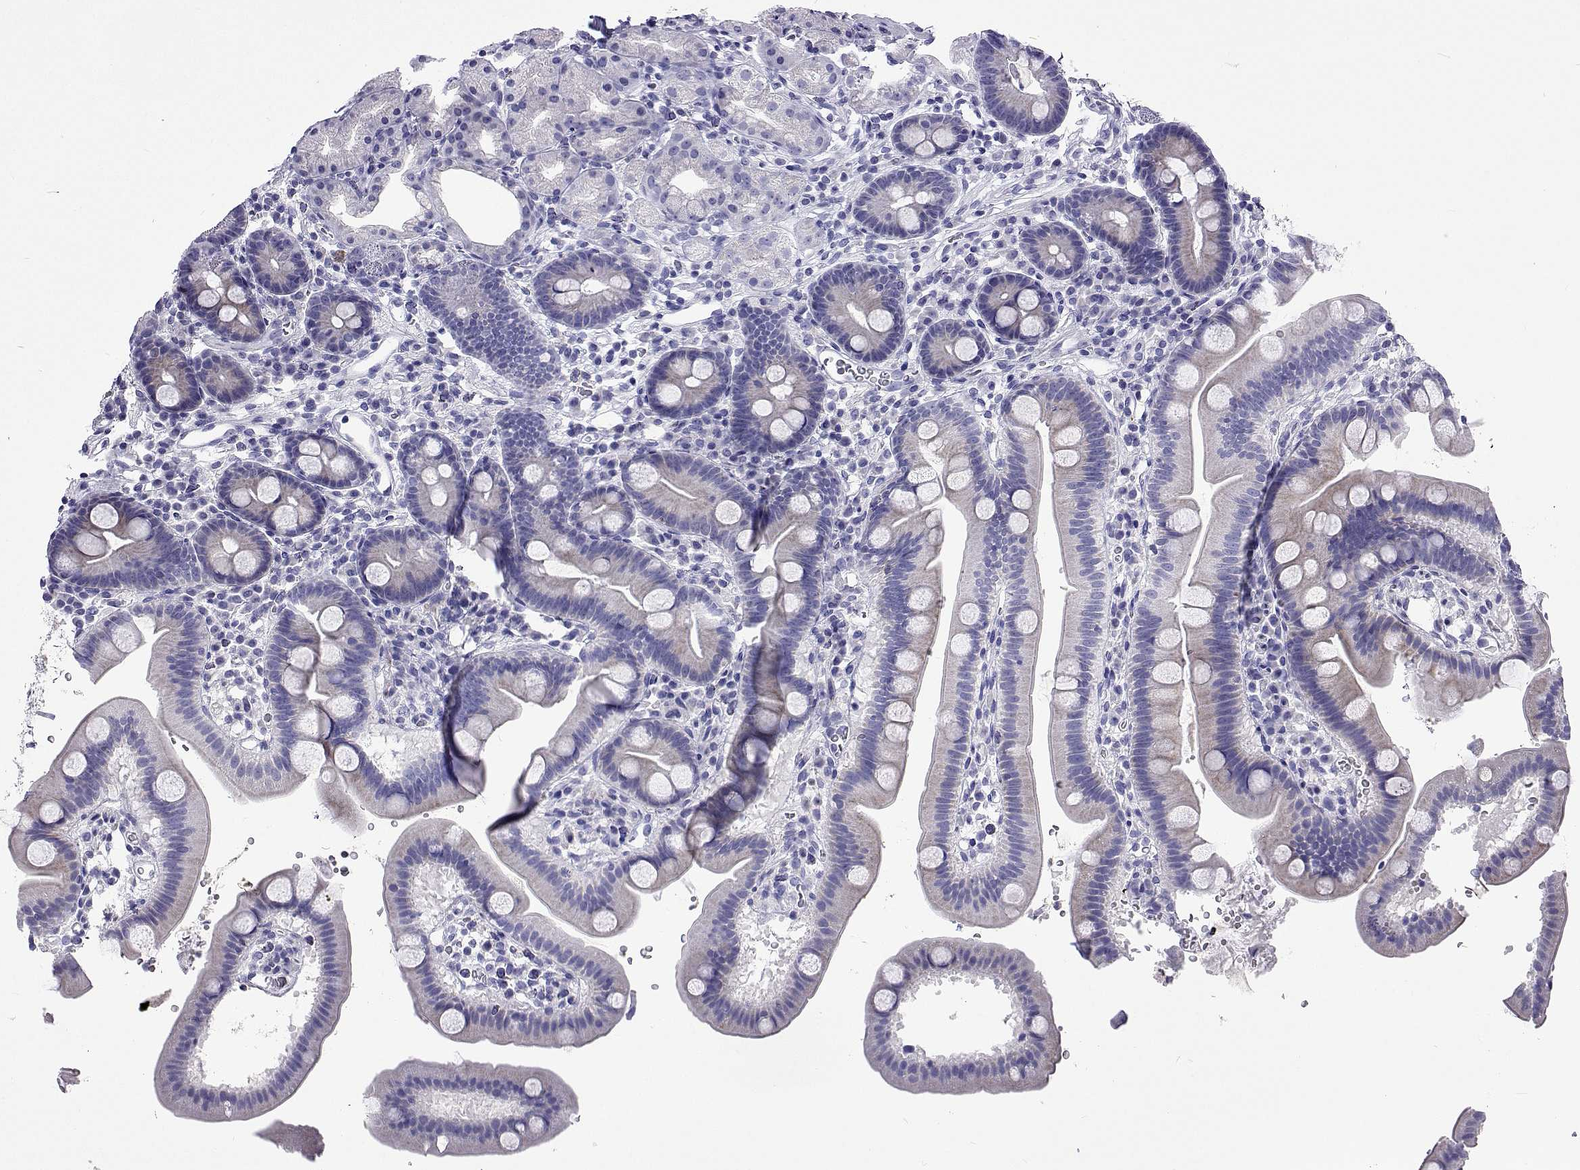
{"staining": {"intensity": "negative", "quantity": "none", "location": "none"}, "tissue": "duodenum", "cell_type": "Glandular cells", "image_type": "normal", "snomed": [{"axis": "morphology", "description": "Normal tissue, NOS"}, {"axis": "topography", "description": "Duodenum"}], "caption": "DAB (3,3'-diaminobenzidine) immunohistochemical staining of normal duodenum demonstrates no significant positivity in glandular cells.", "gene": "UMODL1", "patient": {"sex": "male", "age": 59}}